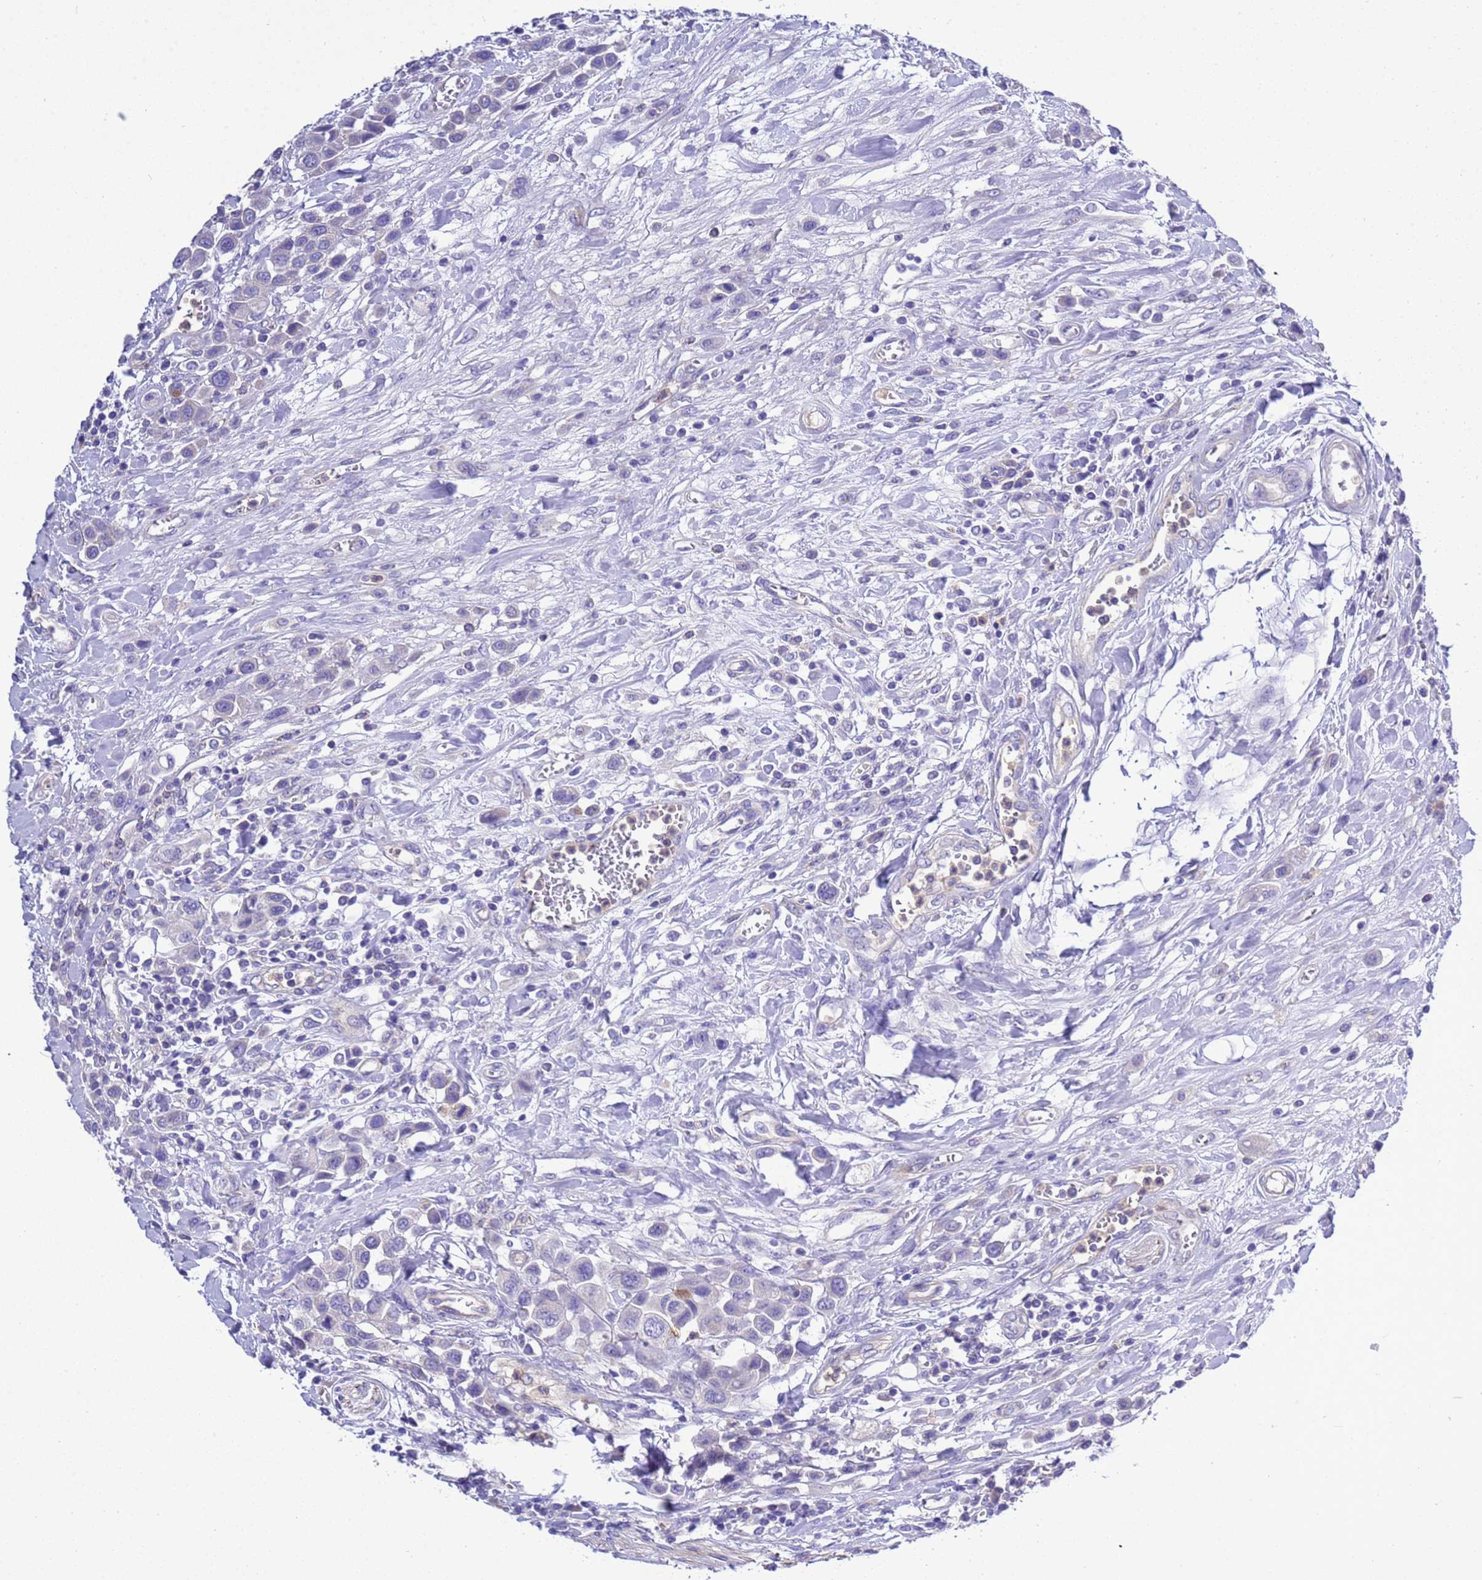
{"staining": {"intensity": "negative", "quantity": "none", "location": "none"}, "tissue": "urothelial cancer", "cell_type": "Tumor cells", "image_type": "cancer", "snomed": [{"axis": "morphology", "description": "Urothelial carcinoma, High grade"}, {"axis": "topography", "description": "Urinary bladder"}], "caption": "DAB immunohistochemical staining of high-grade urothelial carcinoma displays no significant staining in tumor cells.", "gene": "KICS2", "patient": {"sex": "male", "age": 50}}